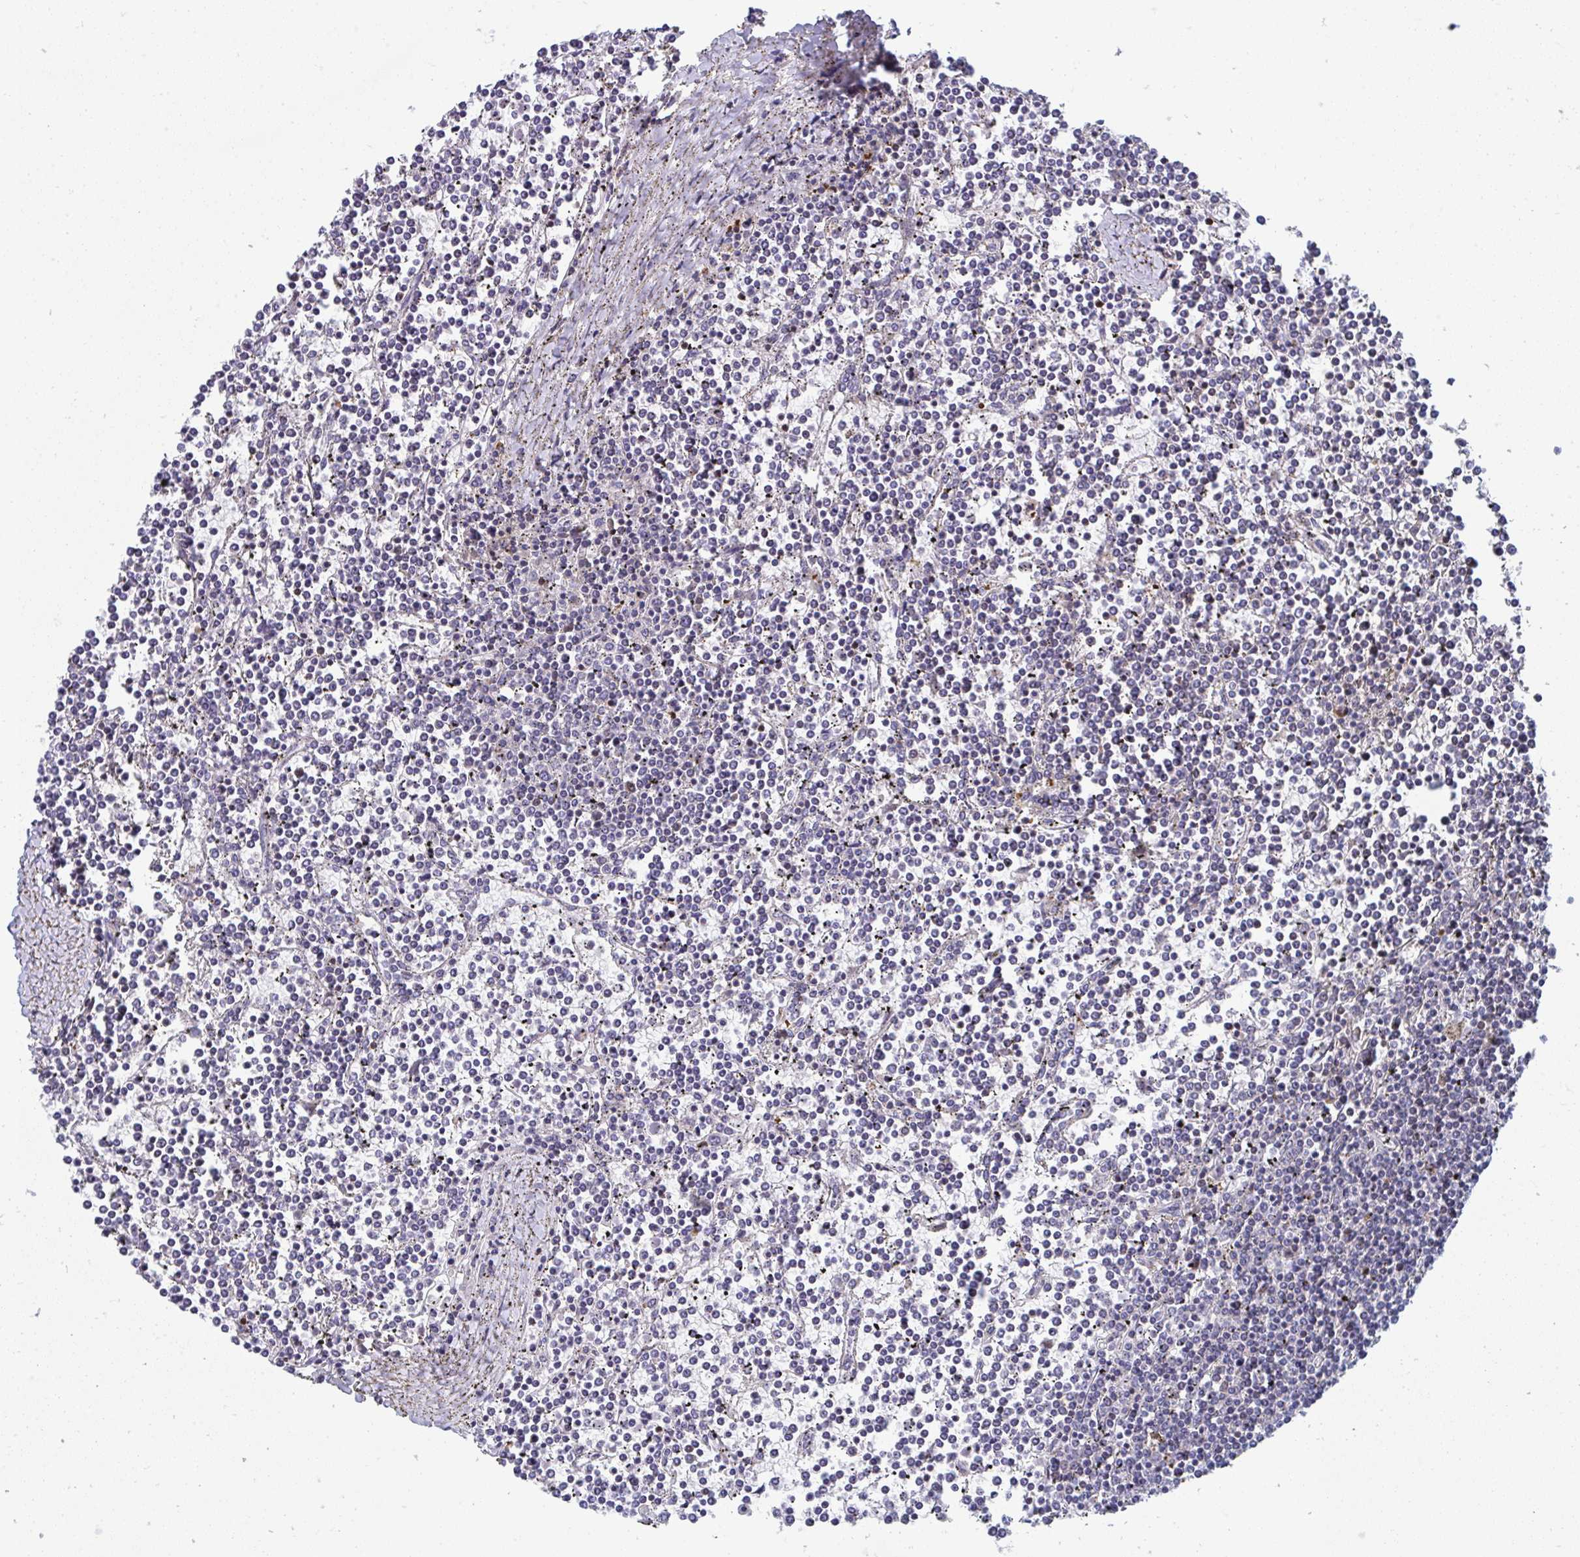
{"staining": {"intensity": "negative", "quantity": "none", "location": "none"}, "tissue": "lymphoma", "cell_type": "Tumor cells", "image_type": "cancer", "snomed": [{"axis": "morphology", "description": "Malignant lymphoma, non-Hodgkin's type, Low grade"}, {"axis": "topography", "description": "Spleen"}], "caption": "Tumor cells are negative for brown protein staining in malignant lymphoma, non-Hodgkin's type (low-grade).", "gene": "AOC2", "patient": {"sex": "female", "age": 19}}